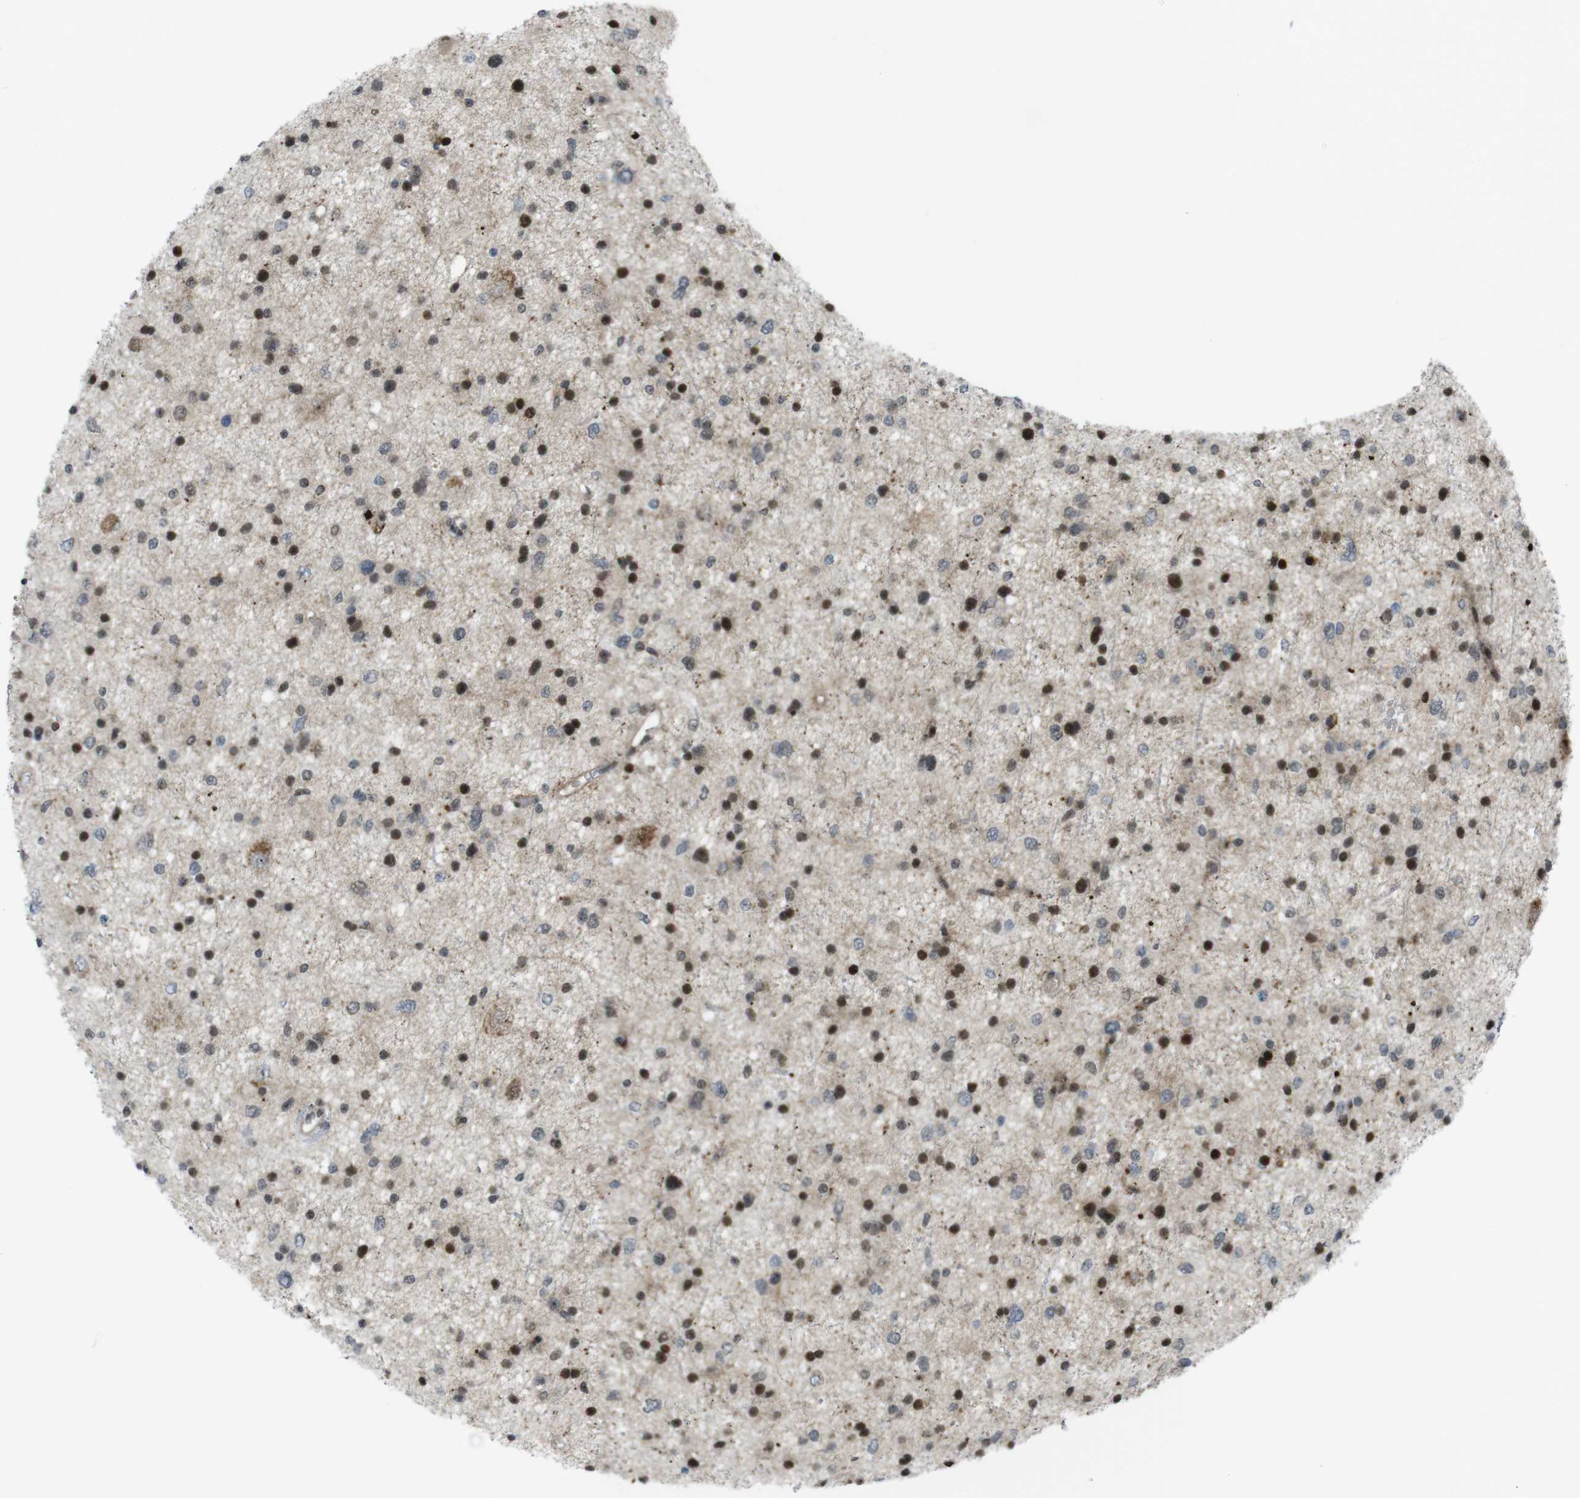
{"staining": {"intensity": "strong", "quantity": "25%-75%", "location": "nuclear"}, "tissue": "glioma", "cell_type": "Tumor cells", "image_type": "cancer", "snomed": [{"axis": "morphology", "description": "Glioma, malignant, Low grade"}, {"axis": "topography", "description": "Brain"}], "caption": "IHC (DAB) staining of human malignant glioma (low-grade) reveals strong nuclear protein positivity in about 25%-75% of tumor cells. IHC stains the protein of interest in brown and the nuclei are stained blue.", "gene": "UBB", "patient": {"sex": "female", "age": 37}}